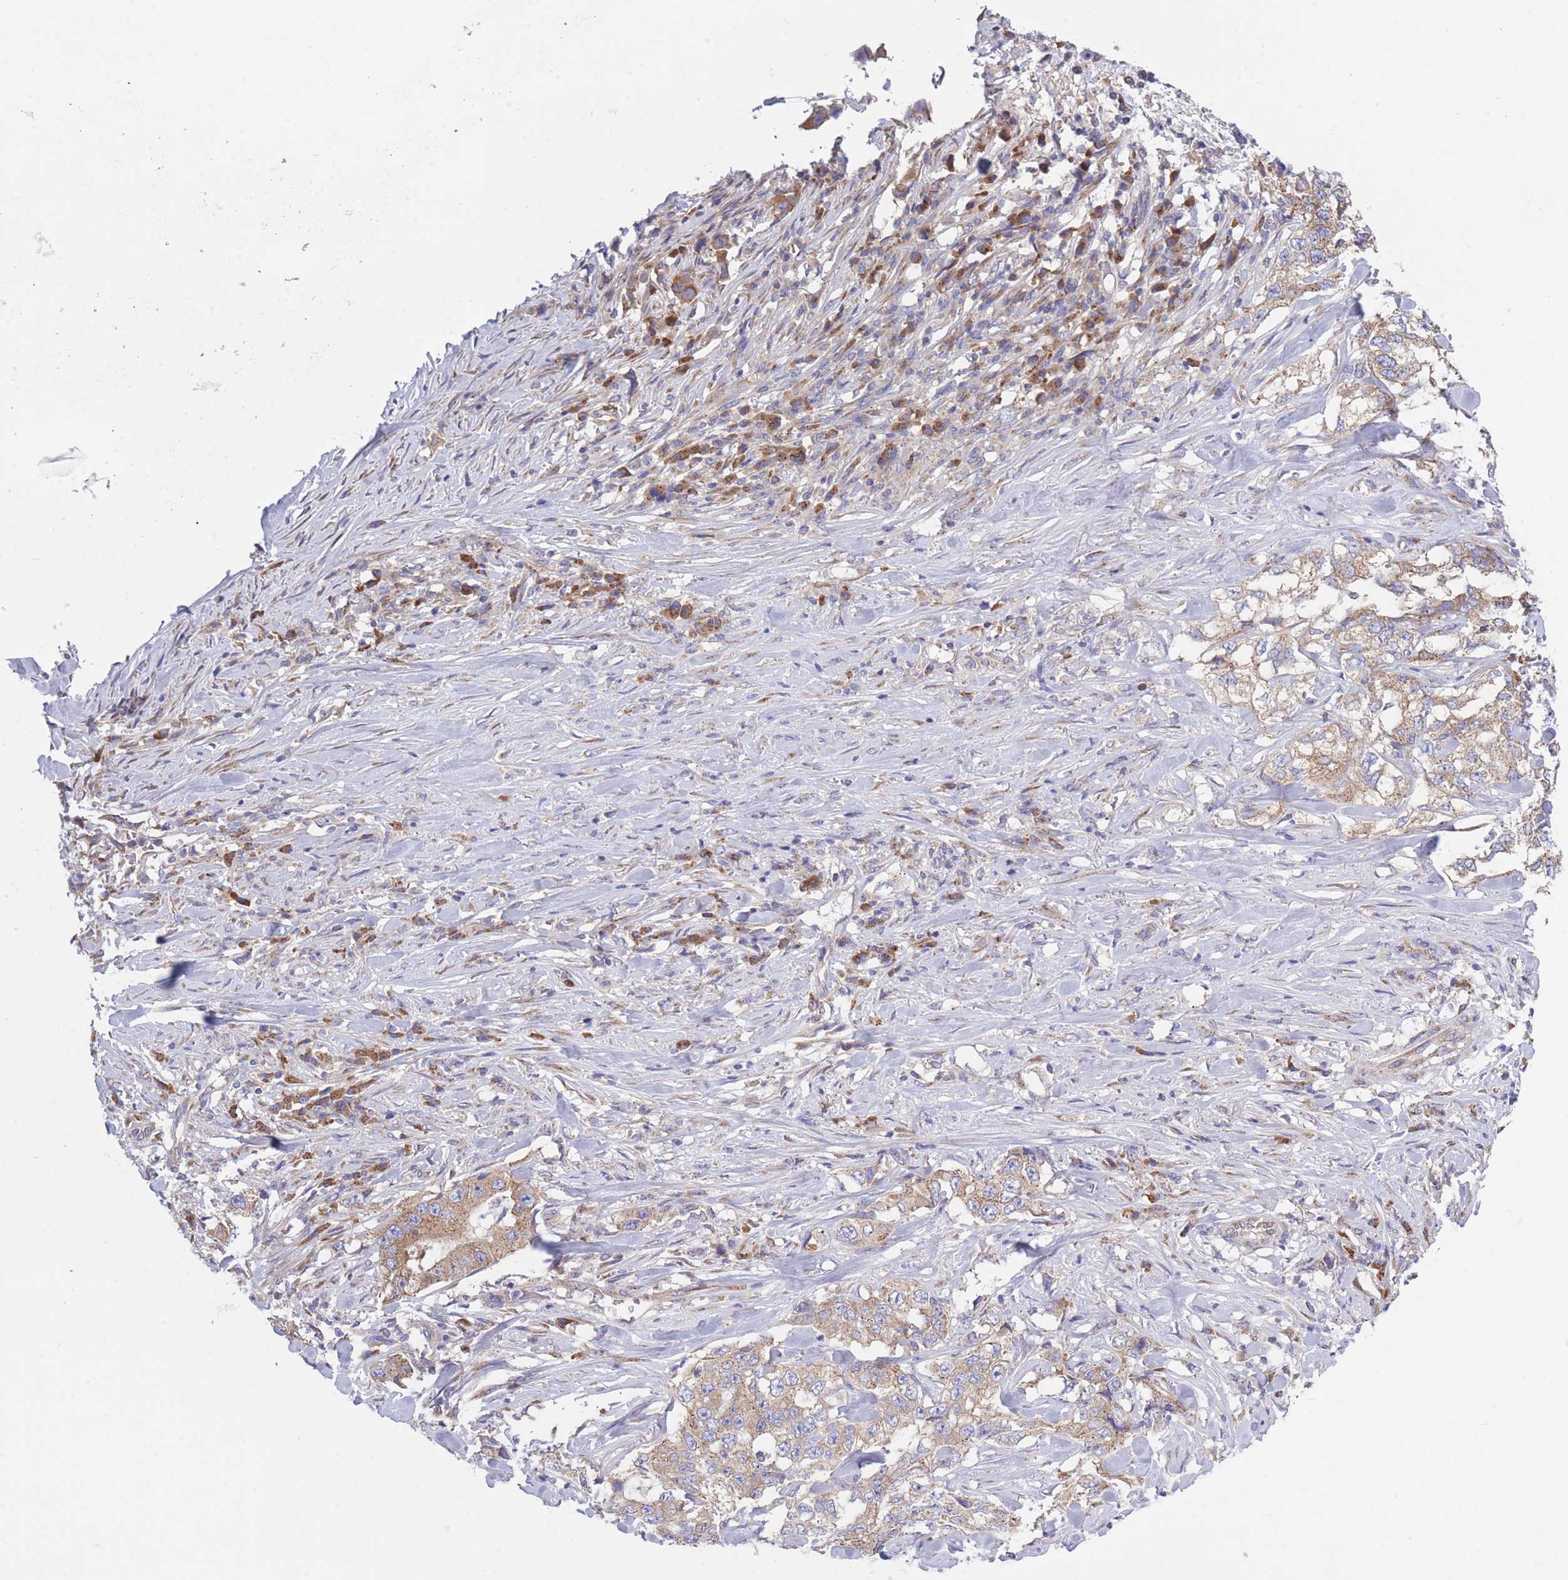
{"staining": {"intensity": "moderate", "quantity": ">75%", "location": "cytoplasmic/membranous"}, "tissue": "lung cancer", "cell_type": "Tumor cells", "image_type": "cancer", "snomed": [{"axis": "morphology", "description": "Adenocarcinoma, NOS"}, {"axis": "topography", "description": "Lung"}], "caption": "The photomicrograph demonstrates staining of lung cancer (adenocarcinoma), revealing moderate cytoplasmic/membranous protein positivity (brown color) within tumor cells. (Stains: DAB in brown, nuclei in blue, Microscopy: brightfield microscopy at high magnification).", "gene": "COPG2", "patient": {"sex": "female", "age": 51}}